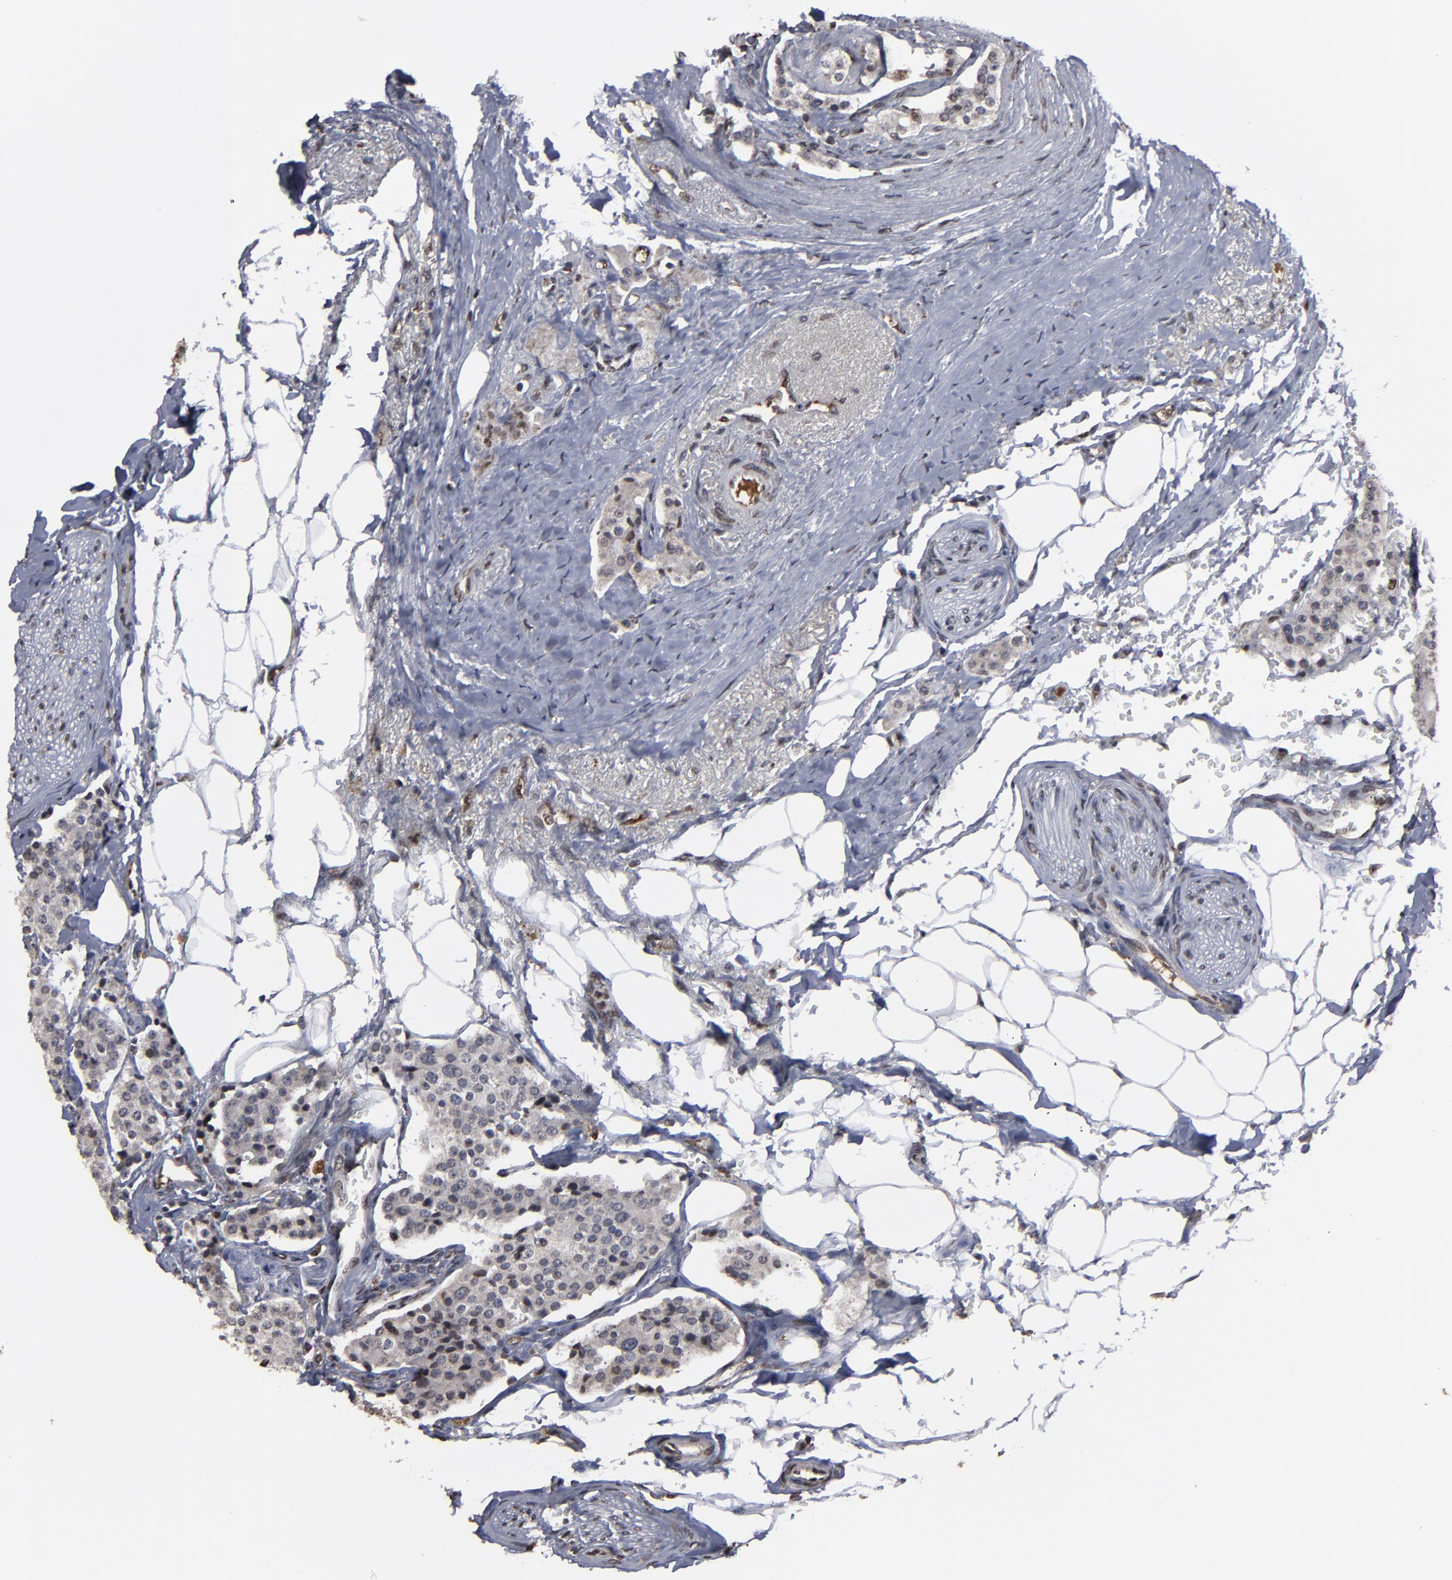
{"staining": {"intensity": "weak", "quantity": "<25%", "location": "nuclear"}, "tissue": "carcinoid", "cell_type": "Tumor cells", "image_type": "cancer", "snomed": [{"axis": "morphology", "description": "Carcinoid, malignant, NOS"}, {"axis": "topography", "description": "Colon"}], "caption": "Protein analysis of carcinoid reveals no significant positivity in tumor cells. (IHC, brightfield microscopy, high magnification).", "gene": "BAZ1A", "patient": {"sex": "female", "age": 61}}